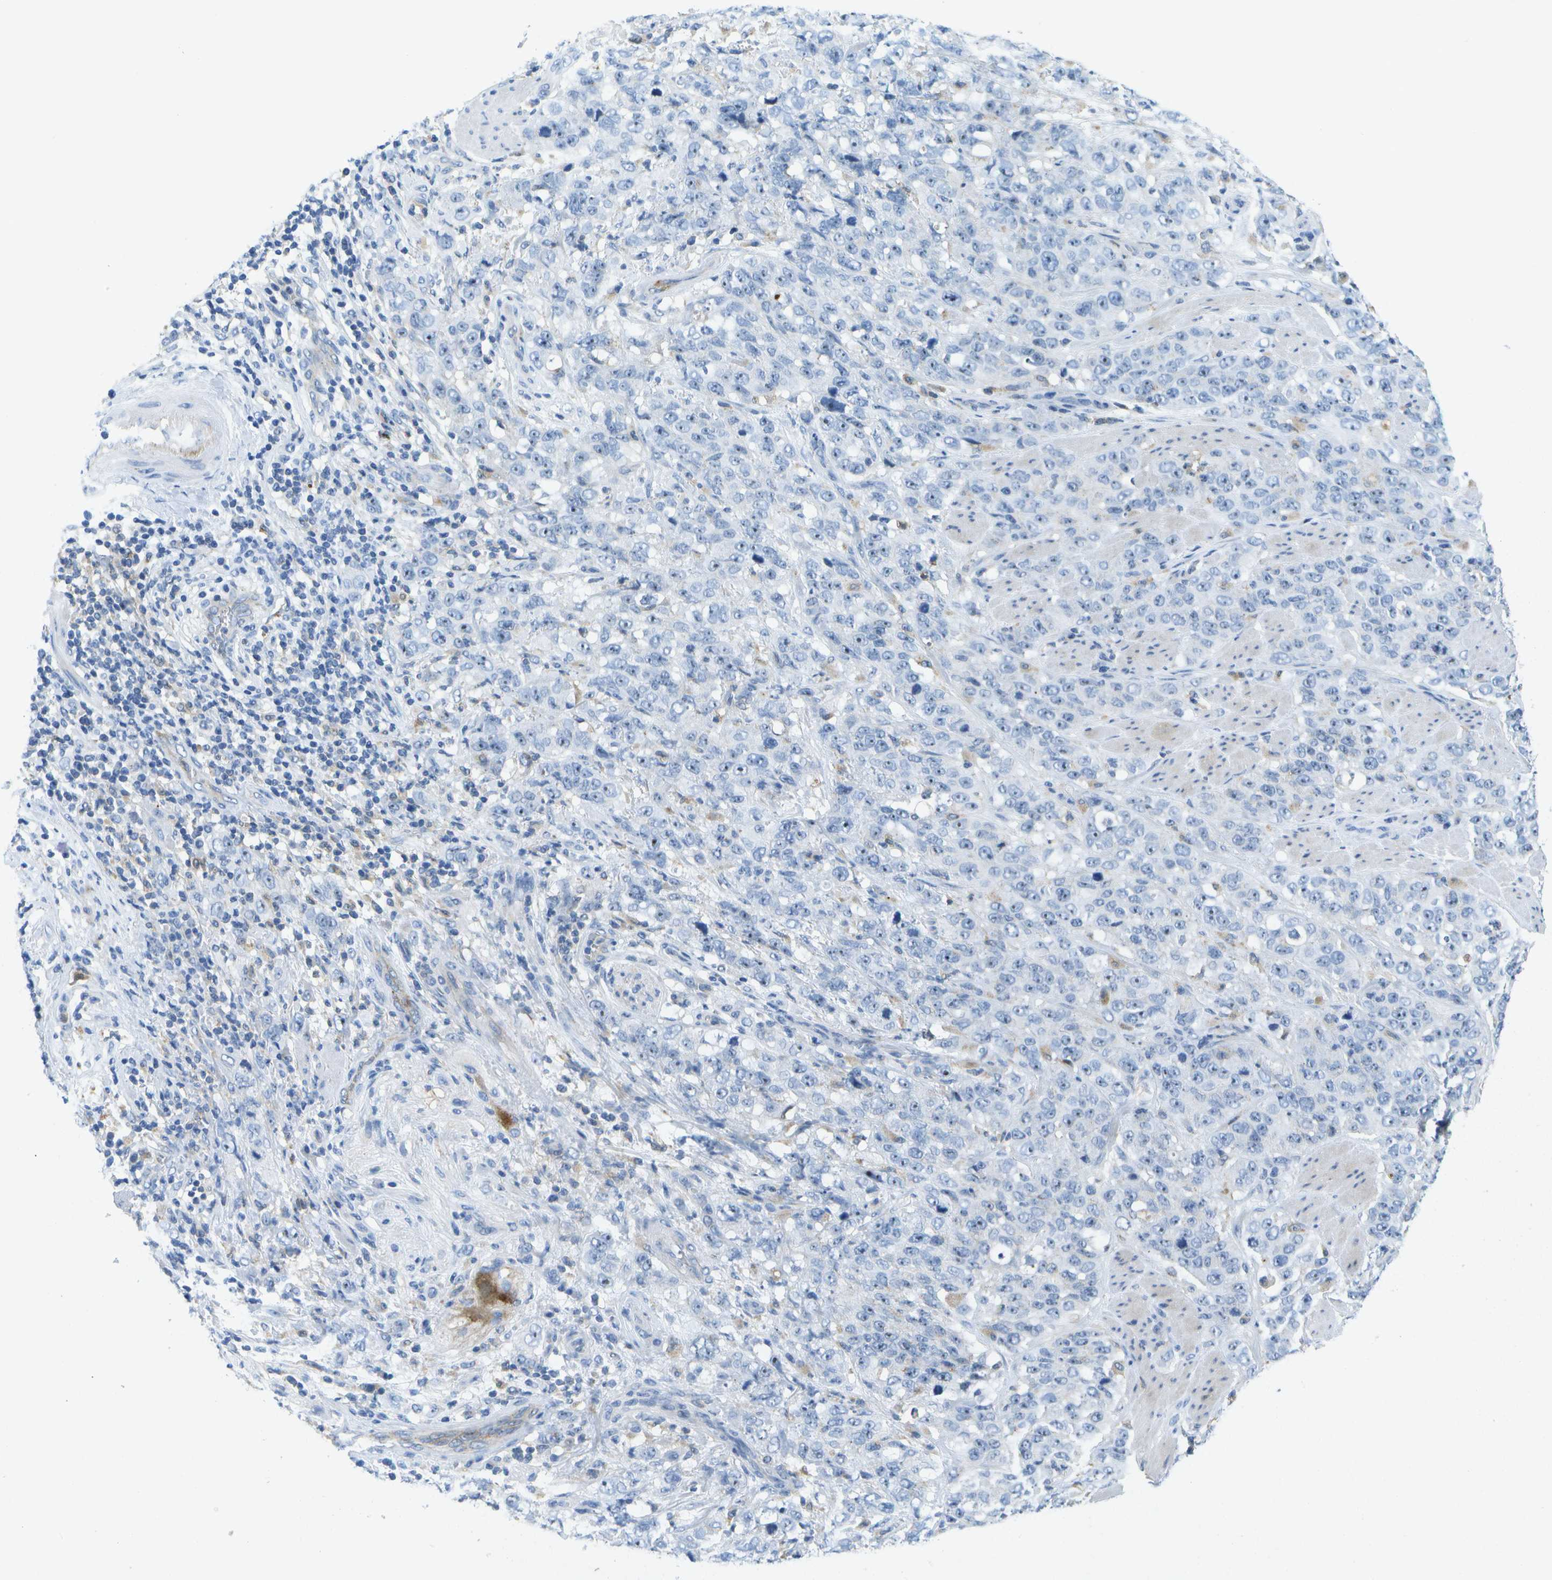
{"staining": {"intensity": "negative", "quantity": "none", "location": "none"}, "tissue": "stomach cancer", "cell_type": "Tumor cells", "image_type": "cancer", "snomed": [{"axis": "morphology", "description": "Adenocarcinoma, NOS"}, {"axis": "topography", "description": "Stomach"}], "caption": "The immunohistochemistry (IHC) micrograph has no significant positivity in tumor cells of stomach adenocarcinoma tissue.", "gene": "LIPG", "patient": {"sex": "male", "age": 48}}